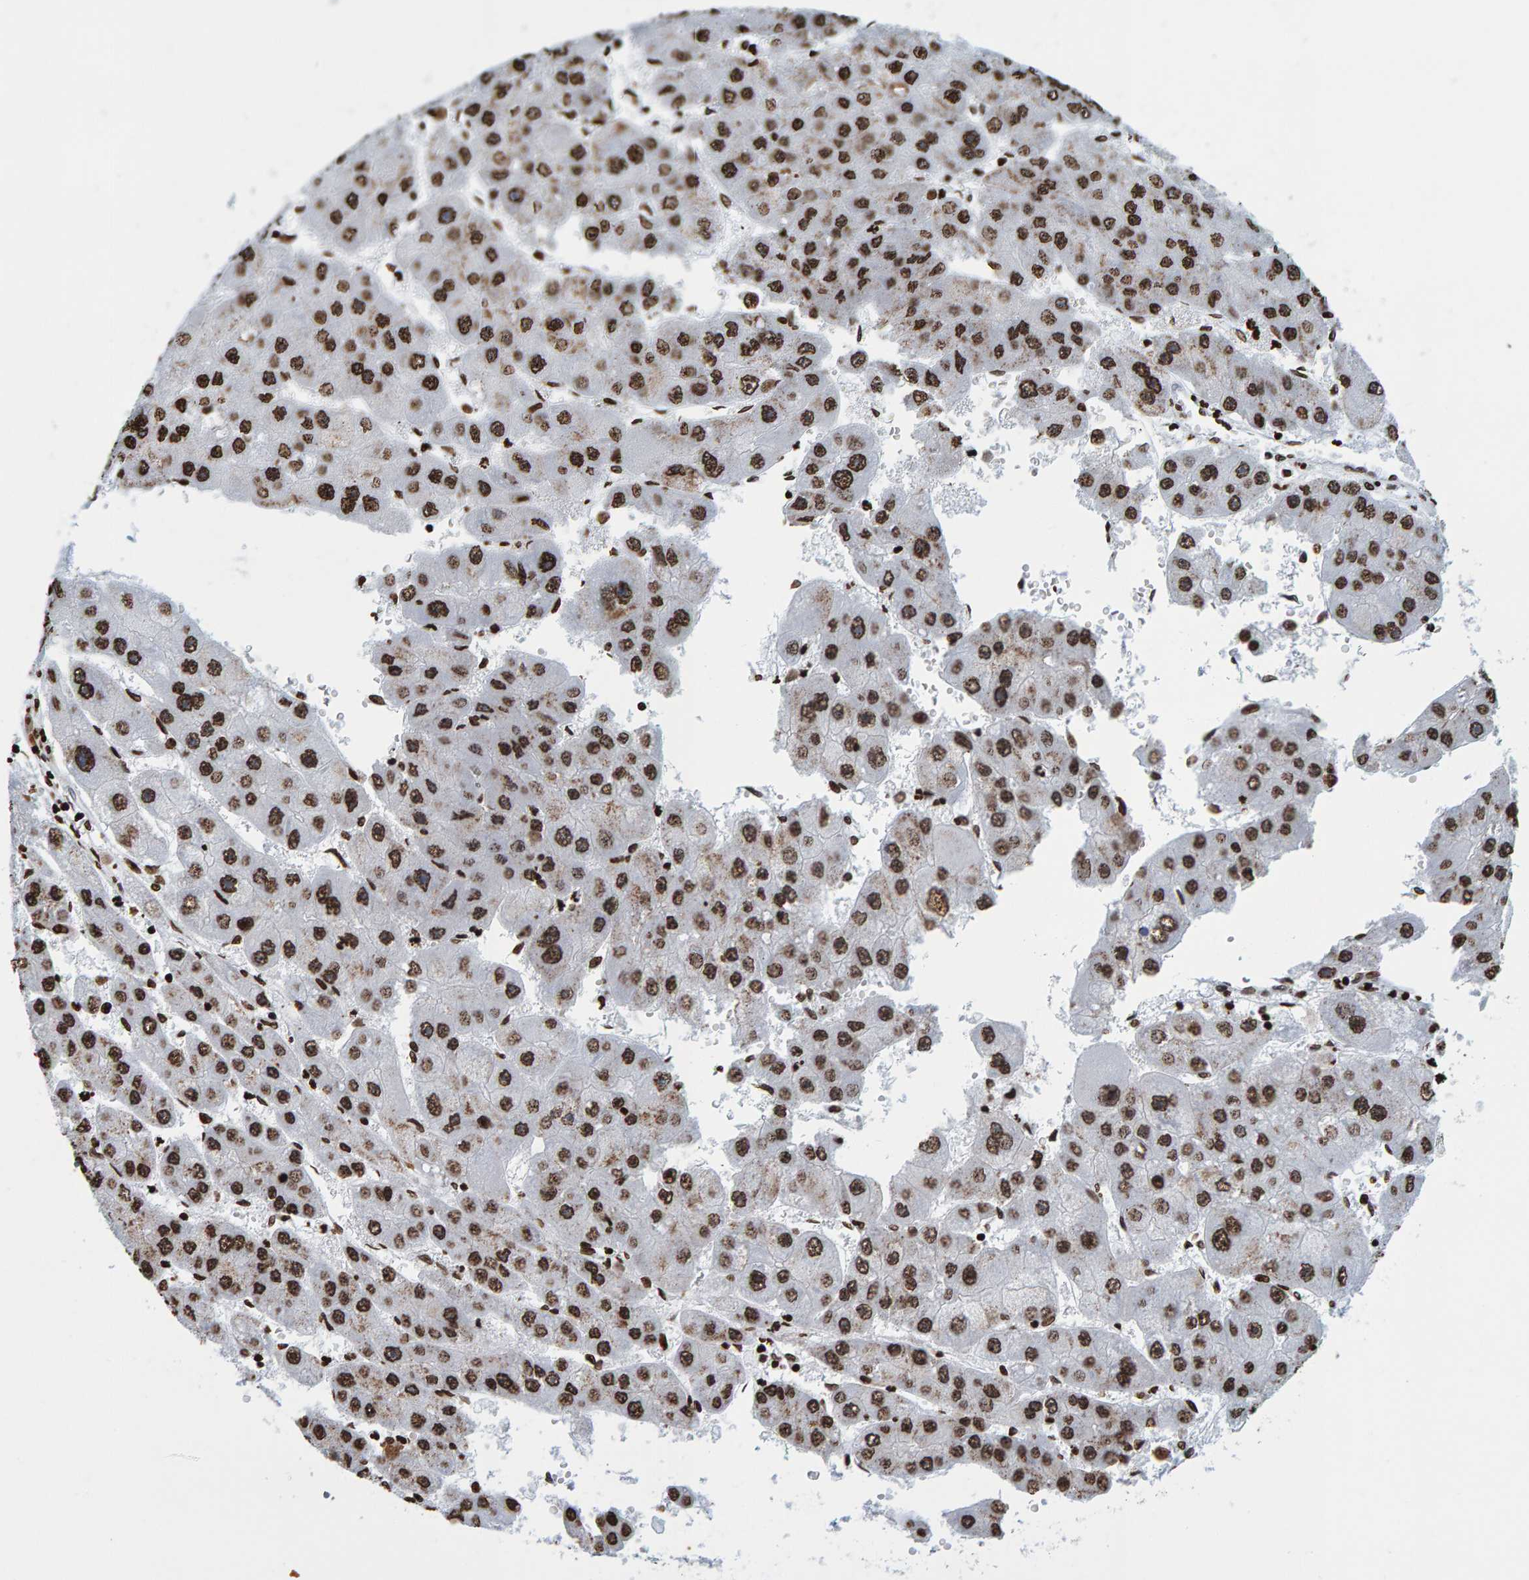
{"staining": {"intensity": "strong", "quantity": ">75%", "location": "cytoplasmic/membranous,nuclear"}, "tissue": "liver cancer", "cell_type": "Tumor cells", "image_type": "cancer", "snomed": [{"axis": "morphology", "description": "Carcinoma, Hepatocellular, NOS"}, {"axis": "topography", "description": "Liver"}], "caption": "IHC of human liver cancer demonstrates high levels of strong cytoplasmic/membranous and nuclear expression in about >75% of tumor cells. The staining is performed using DAB brown chromogen to label protein expression. The nuclei are counter-stained blue using hematoxylin.", "gene": "BRF2", "patient": {"sex": "female", "age": 61}}